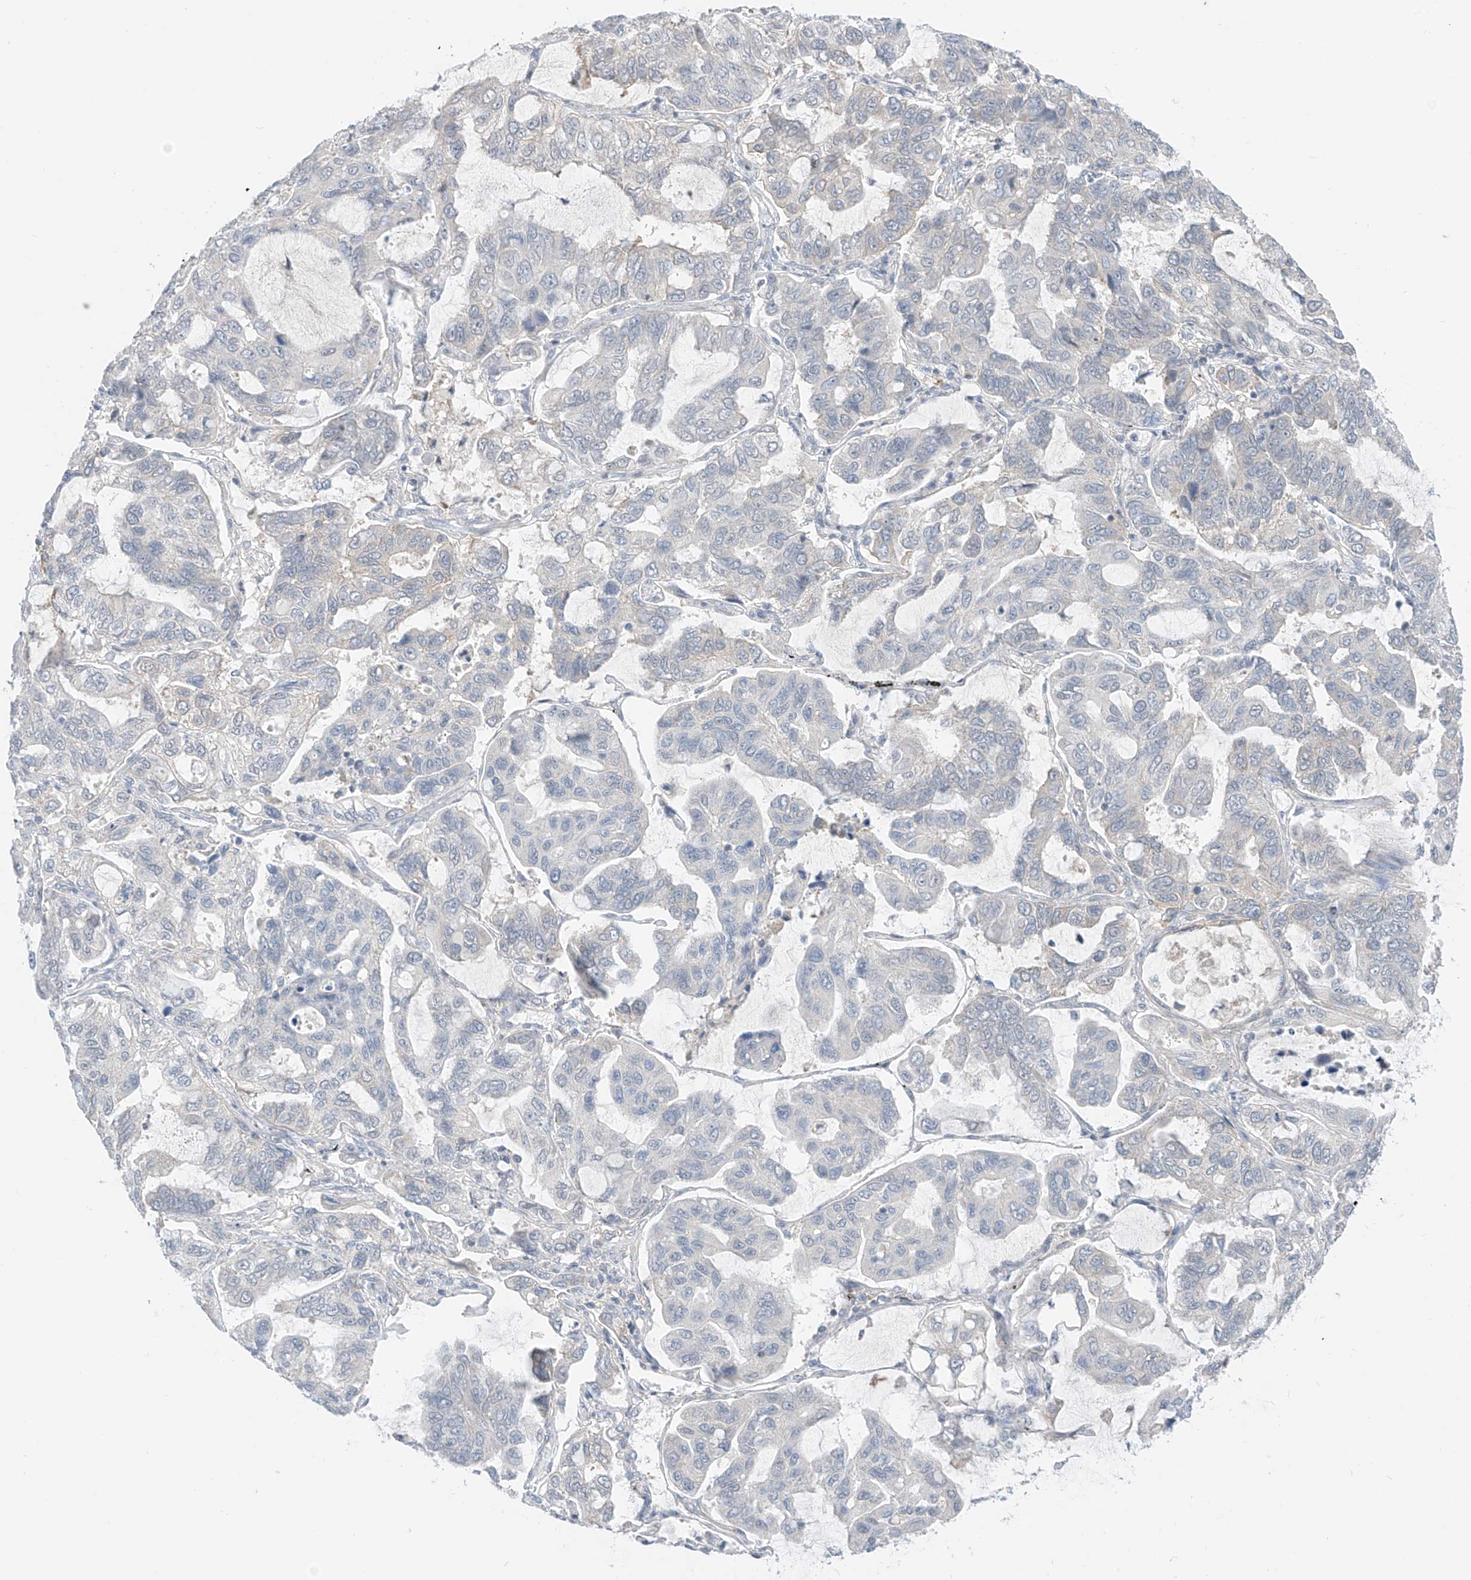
{"staining": {"intensity": "negative", "quantity": "none", "location": "none"}, "tissue": "lung cancer", "cell_type": "Tumor cells", "image_type": "cancer", "snomed": [{"axis": "morphology", "description": "Adenocarcinoma, NOS"}, {"axis": "topography", "description": "Lung"}], "caption": "The image exhibits no staining of tumor cells in lung cancer (adenocarcinoma). (DAB (3,3'-diaminobenzidine) immunohistochemistry with hematoxylin counter stain).", "gene": "ABLIM2", "patient": {"sex": "male", "age": 64}}